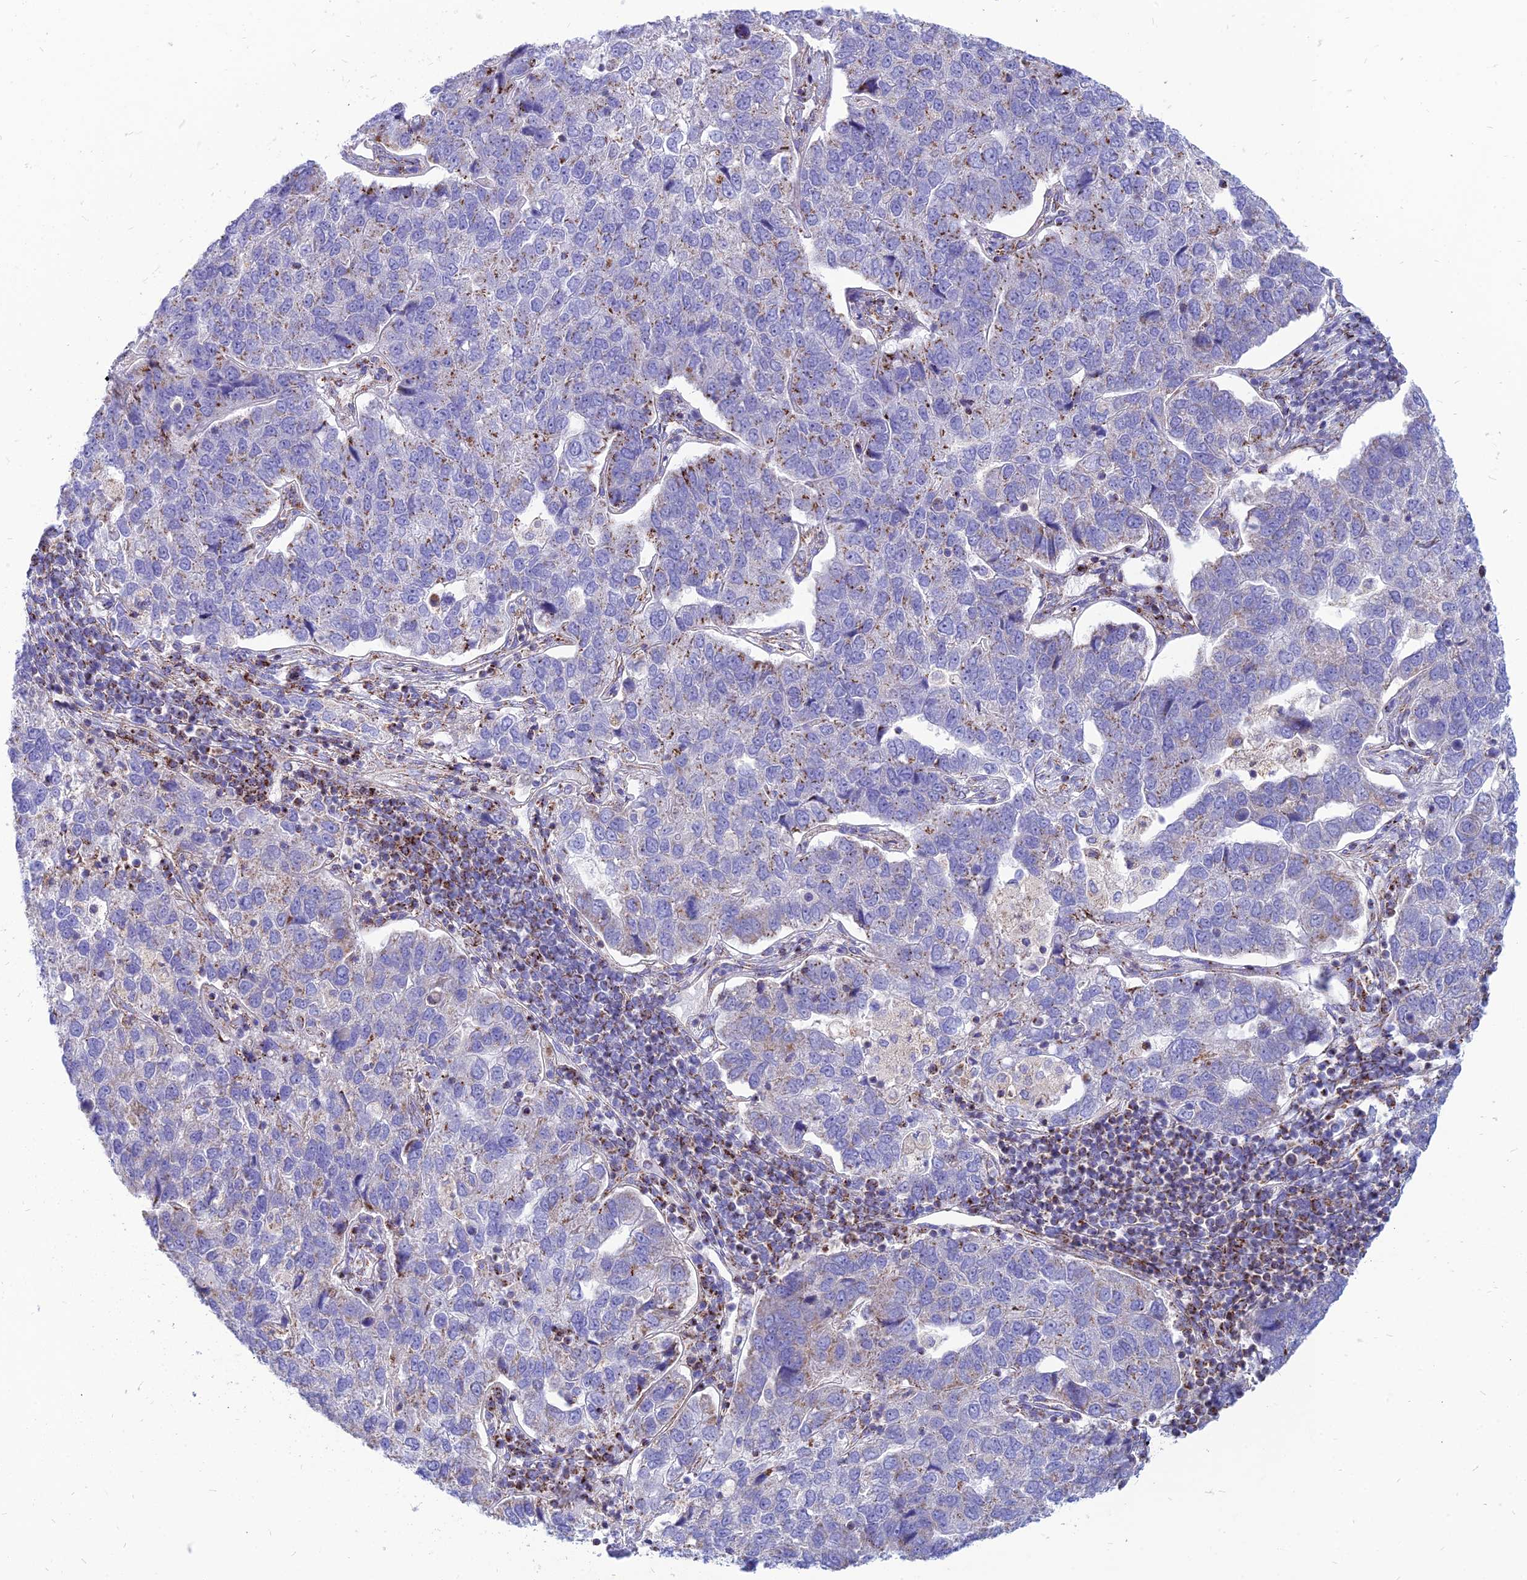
{"staining": {"intensity": "moderate", "quantity": "<25%", "location": "cytoplasmic/membranous"}, "tissue": "pancreatic cancer", "cell_type": "Tumor cells", "image_type": "cancer", "snomed": [{"axis": "morphology", "description": "Adenocarcinoma, NOS"}, {"axis": "topography", "description": "Pancreas"}], "caption": "Immunohistochemistry (DAB (3,3'-diaminobenzidine)) staining of human pancreatic cancer demonstrates moderate cytoplasmic/membranous protein positivity in about <25% of tumor cells. (Stains: DAB in brown, nuclei in blue, Microscopy: brightfield microscopy at high magnification).", "gene": "PACC1", "patient": {"sex": "female", "age": 61}}